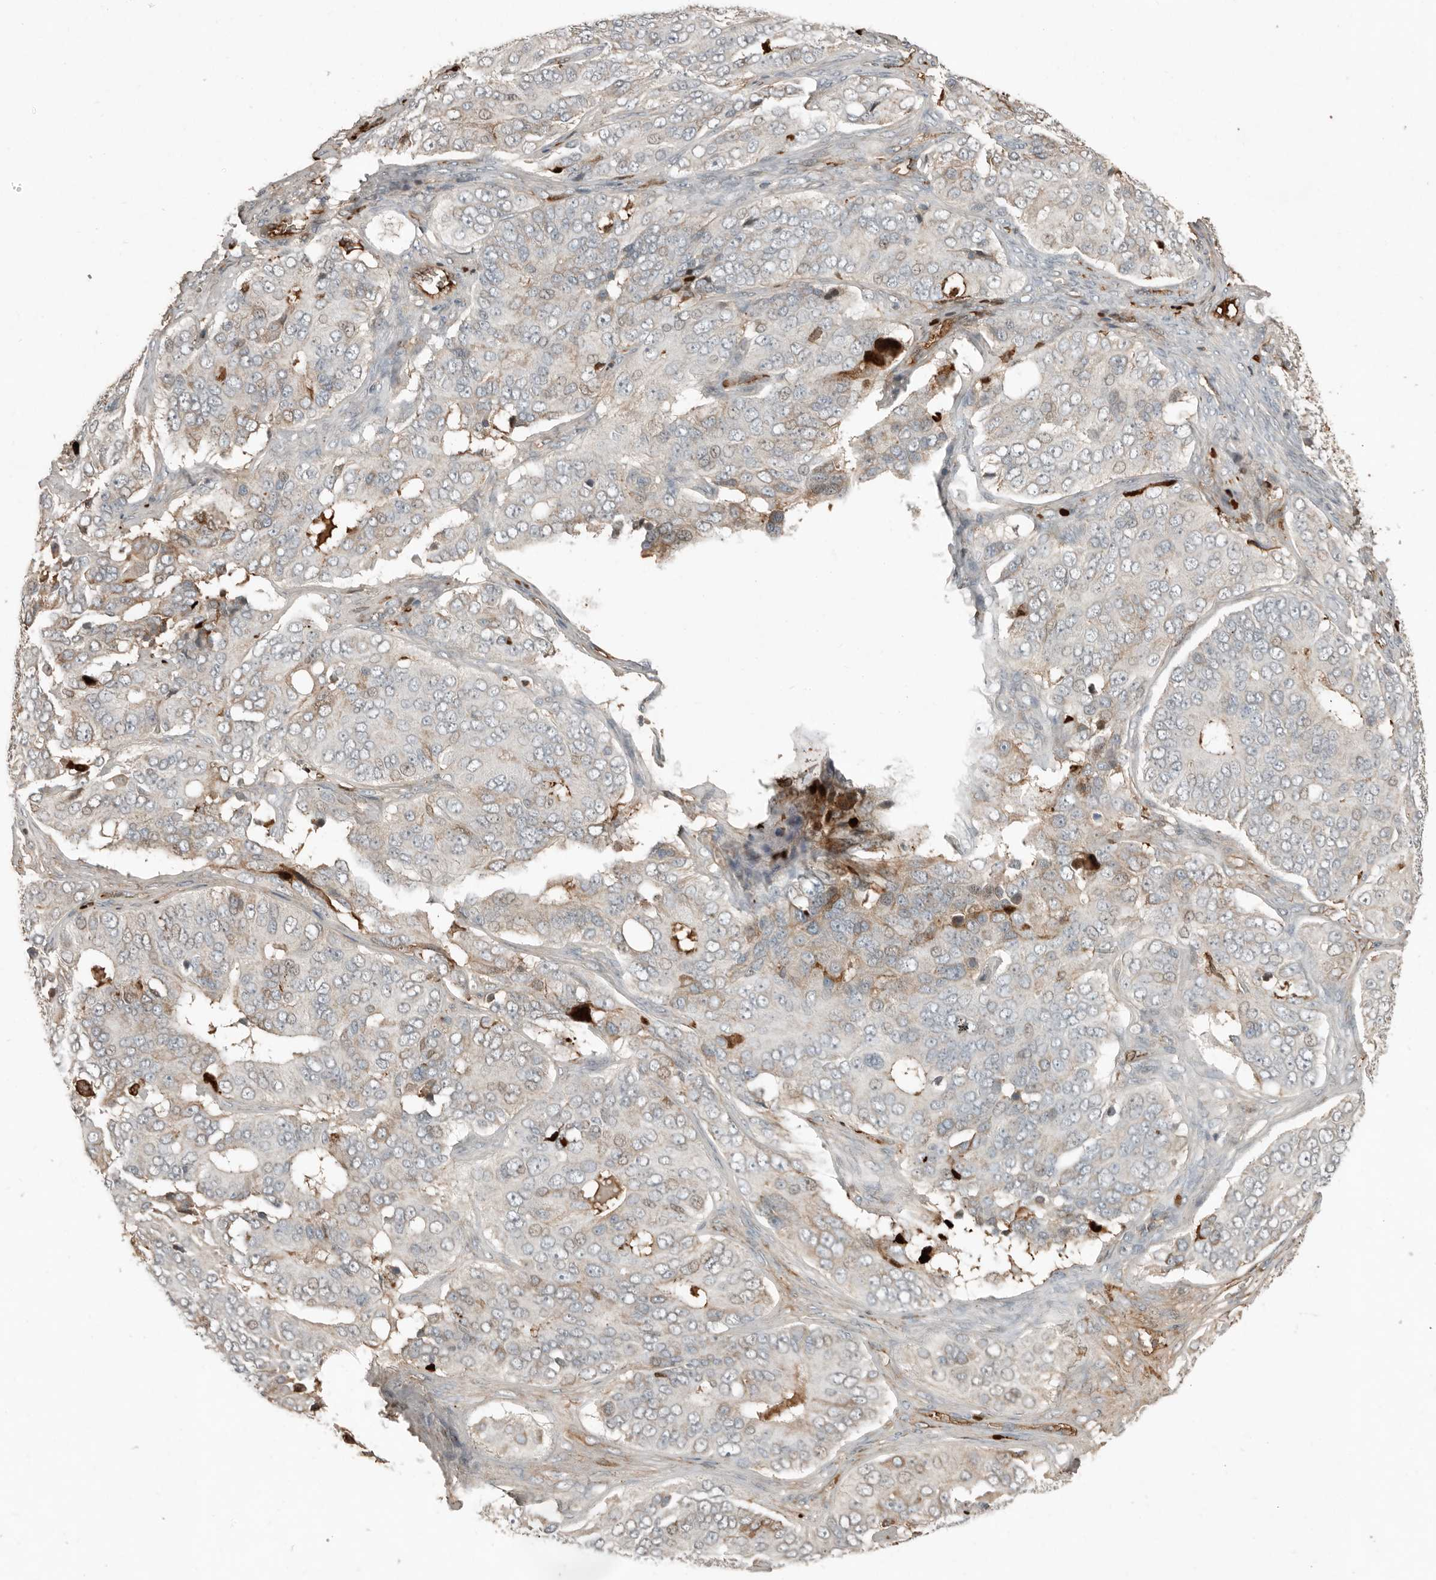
{"staining": {"intensity": "moderate", "quantity": "<25%", "location": "cytoplasmic/membranous"}, "tissue": "ovarian cancer", "cell_type": "Tumor cells", "image_type": "cancer", "snomed": [{"axis": "morphology", "description": "Carcinoma, endometroid"}, {"axis": "topography", "description": "Ovary"}], "caption": "Ovarian cancer stained for a protein (brown) displays moderate cytoplasmic/membranous positive positivity in about <25% of tumor cells.", "gene": "KLHL38", "patient": {"sex": "female", "age": 51}}